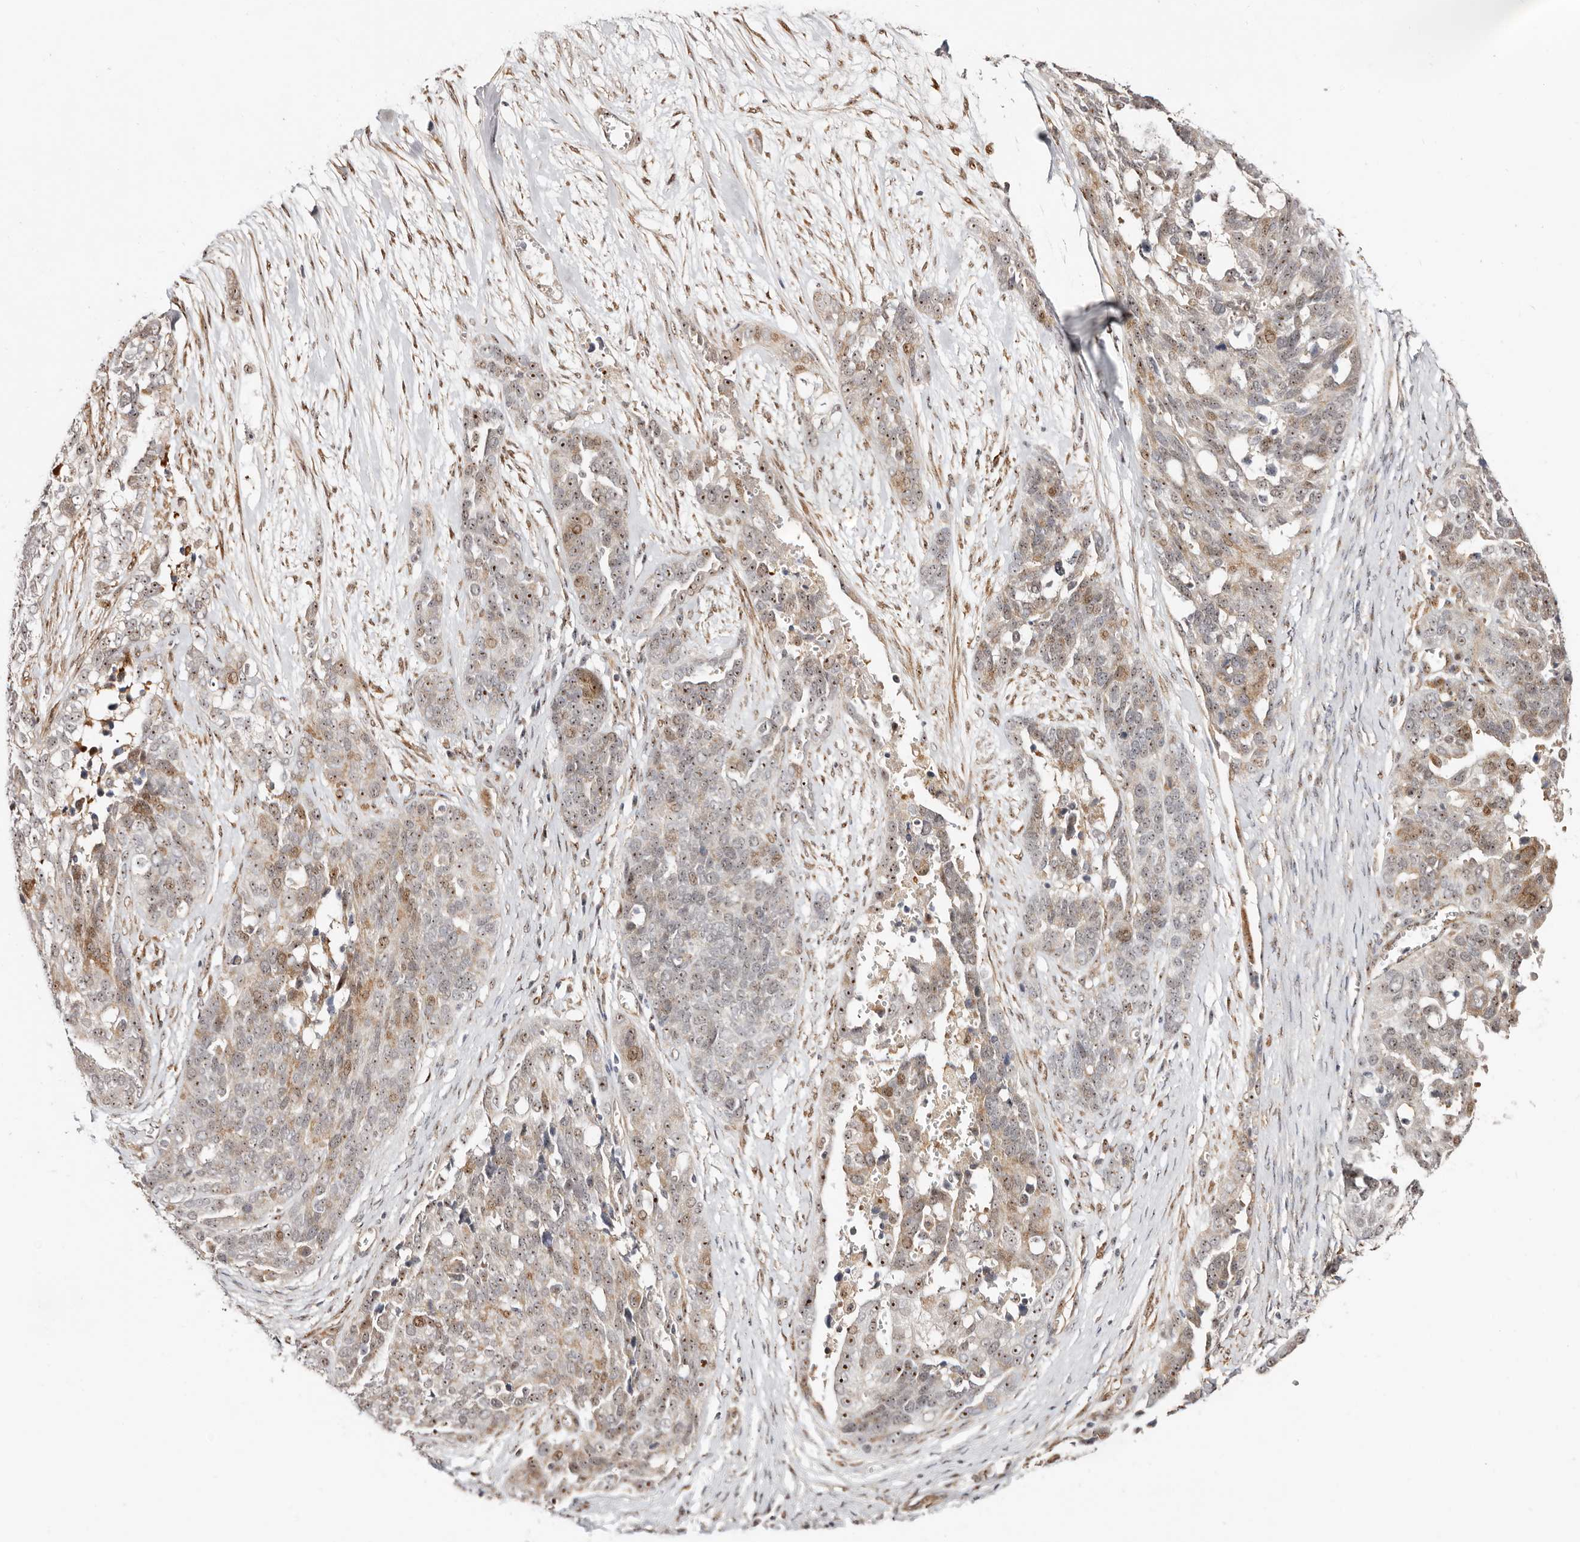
{"staining": {"intensity": "moderate", "quantity": ">75%", "location": "nuclear"}, "tissue": "ovarian cancer", "cell_type": "Tumor cells", "image_type": "cancer", "snomed": [{"axis": "morphology", "description": "Cystadenocarcinoma, serous, NOS"}, {"axis": "topography", "description": "Ovary"}], "caption": "Brown immunohistochemical staining in serous cystadenocarcinoma (ovarian) displays moderate nuclear positivity in about >75% of tumor cells.", "gene": "ODF2L", "patient": {"sex": "female", "age": 44}}